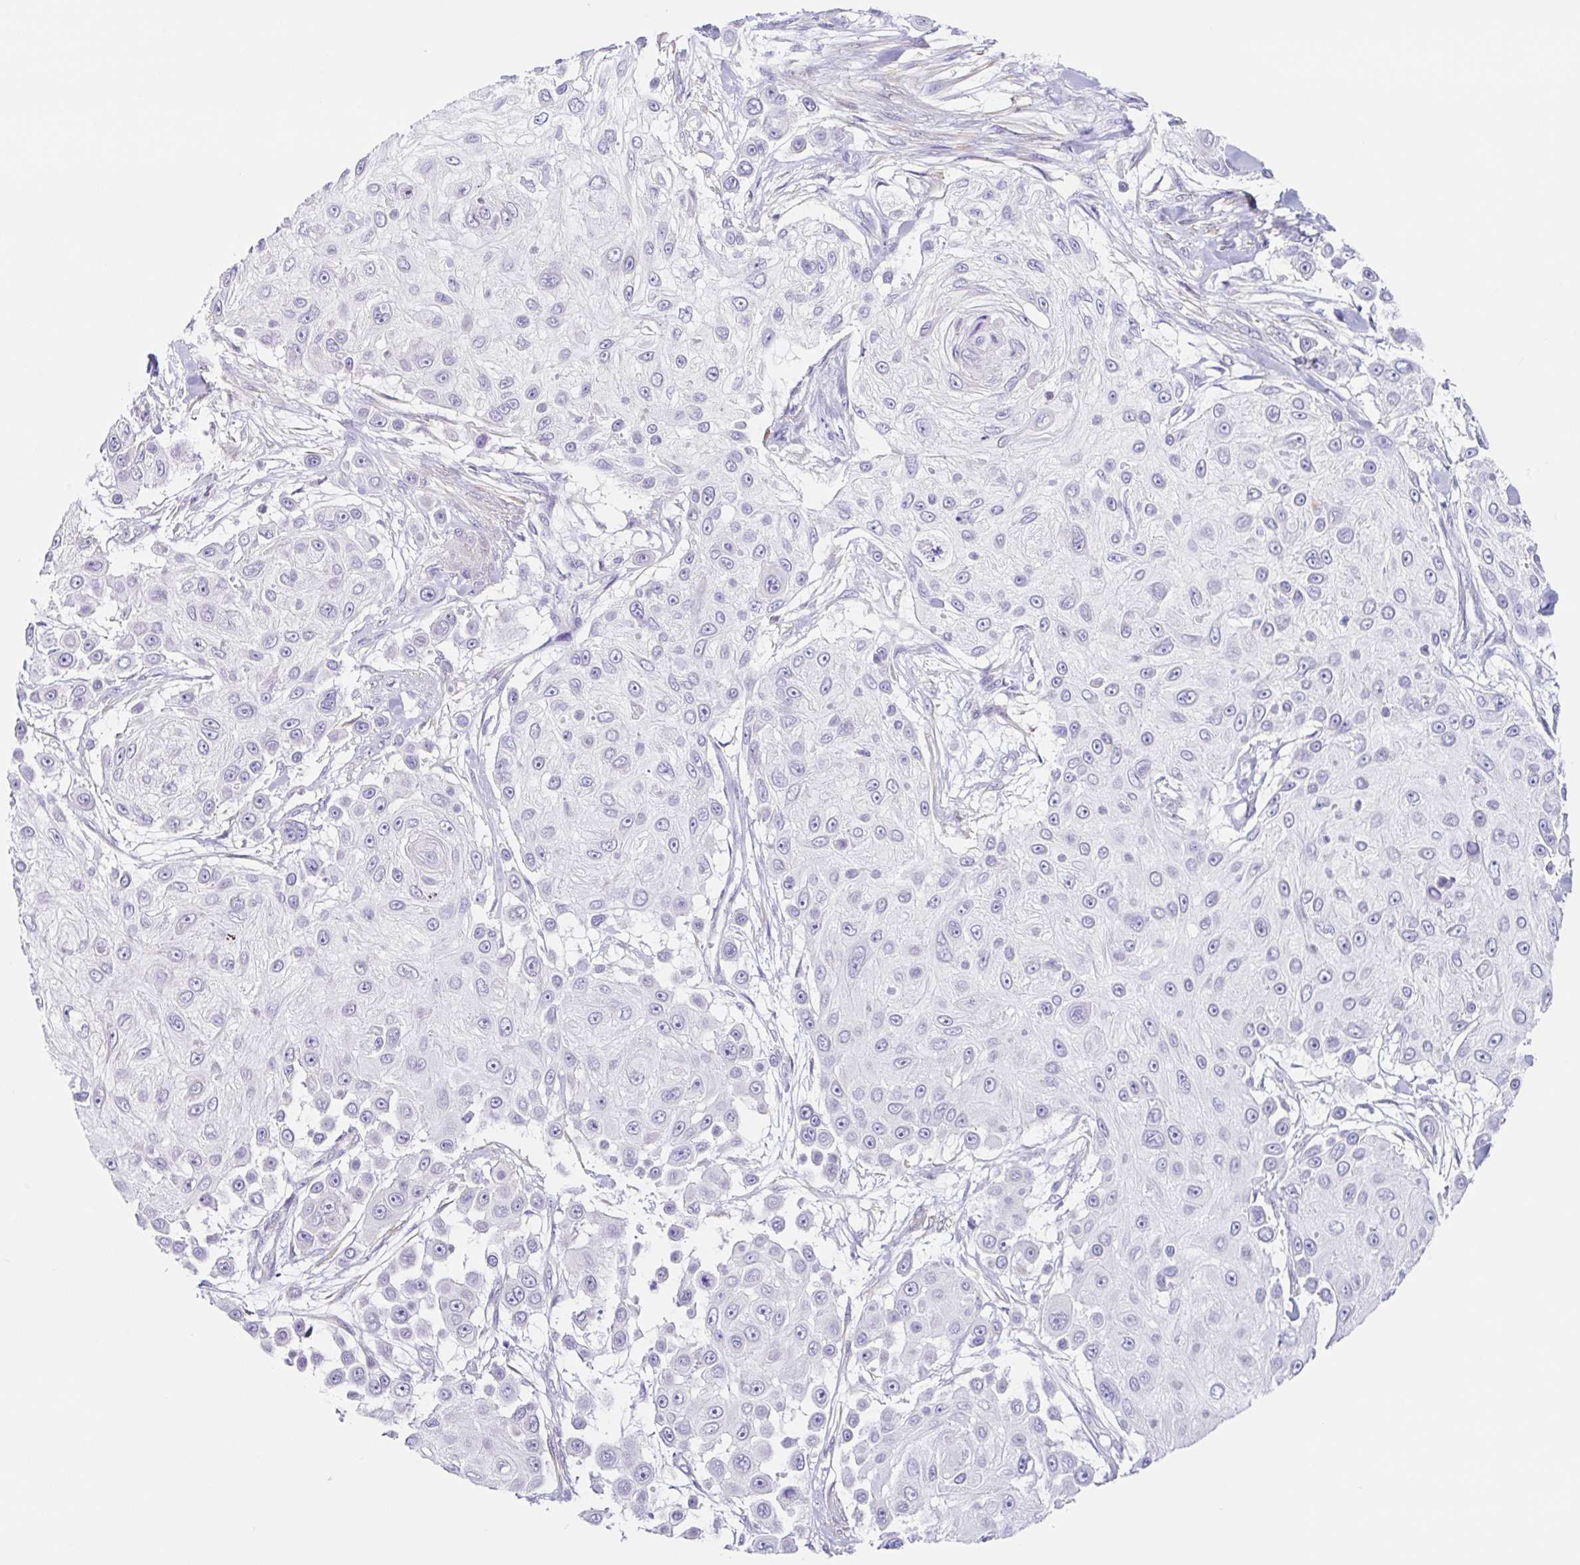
{"staining": {"intensity": "negative", "quantity": "none", "location": "none"}, "tissue": "skin cancer", "cell_type": "Tumor cells", "image_type": "cancer", "snomed": [{"axis": "morphology", "description": "Squamous cell carcinoma, NOS"}, {"axis": "topography", "description": "Skin"}], "caption": "DAB (3,3'-diaminobenzidine) immunohistochemical staining of human skin squamous cell carcinoma displays no significant positivity in tumor cells.", "gene": "DCAF17", "patient": {"sex": "male", "age": 67}}